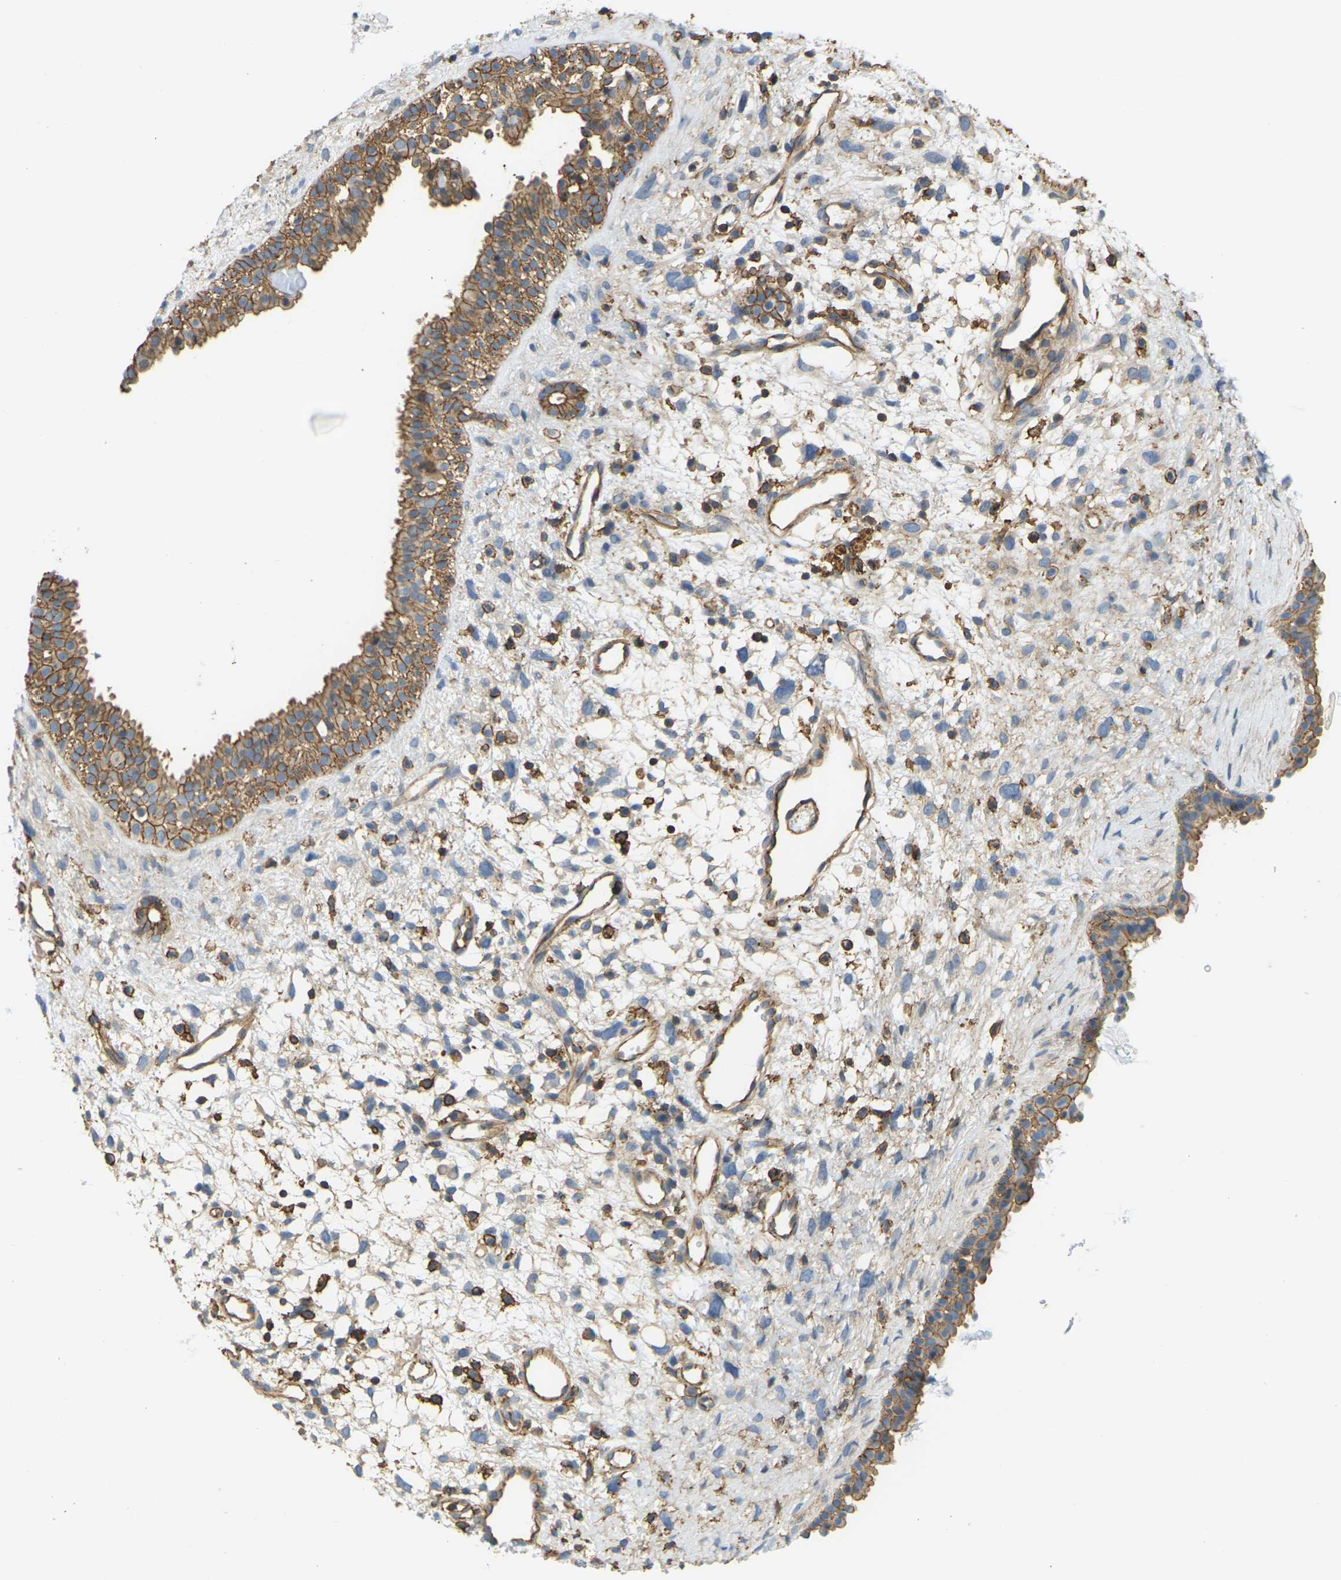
{"staining": {"intensity": "moderate", "quantity": ">75%", "location": "cytoplasmic/membranous"}, "tissue": "nasopharynx", "cell_type": "Respiratory epithelial cells", "image_type": "normal", "snomed": [{"axis": "morphology", "description": "Normal tissue, NOS"}, {"axis": "topography", "description": "Nasopharynx"}], "caption": "Human nasopharynx stained with a protein marker displays moderate staining in respiratory epithelial cells.", "gene": "IQGAP1", "patient": {"sex": "male", "age": 22}}